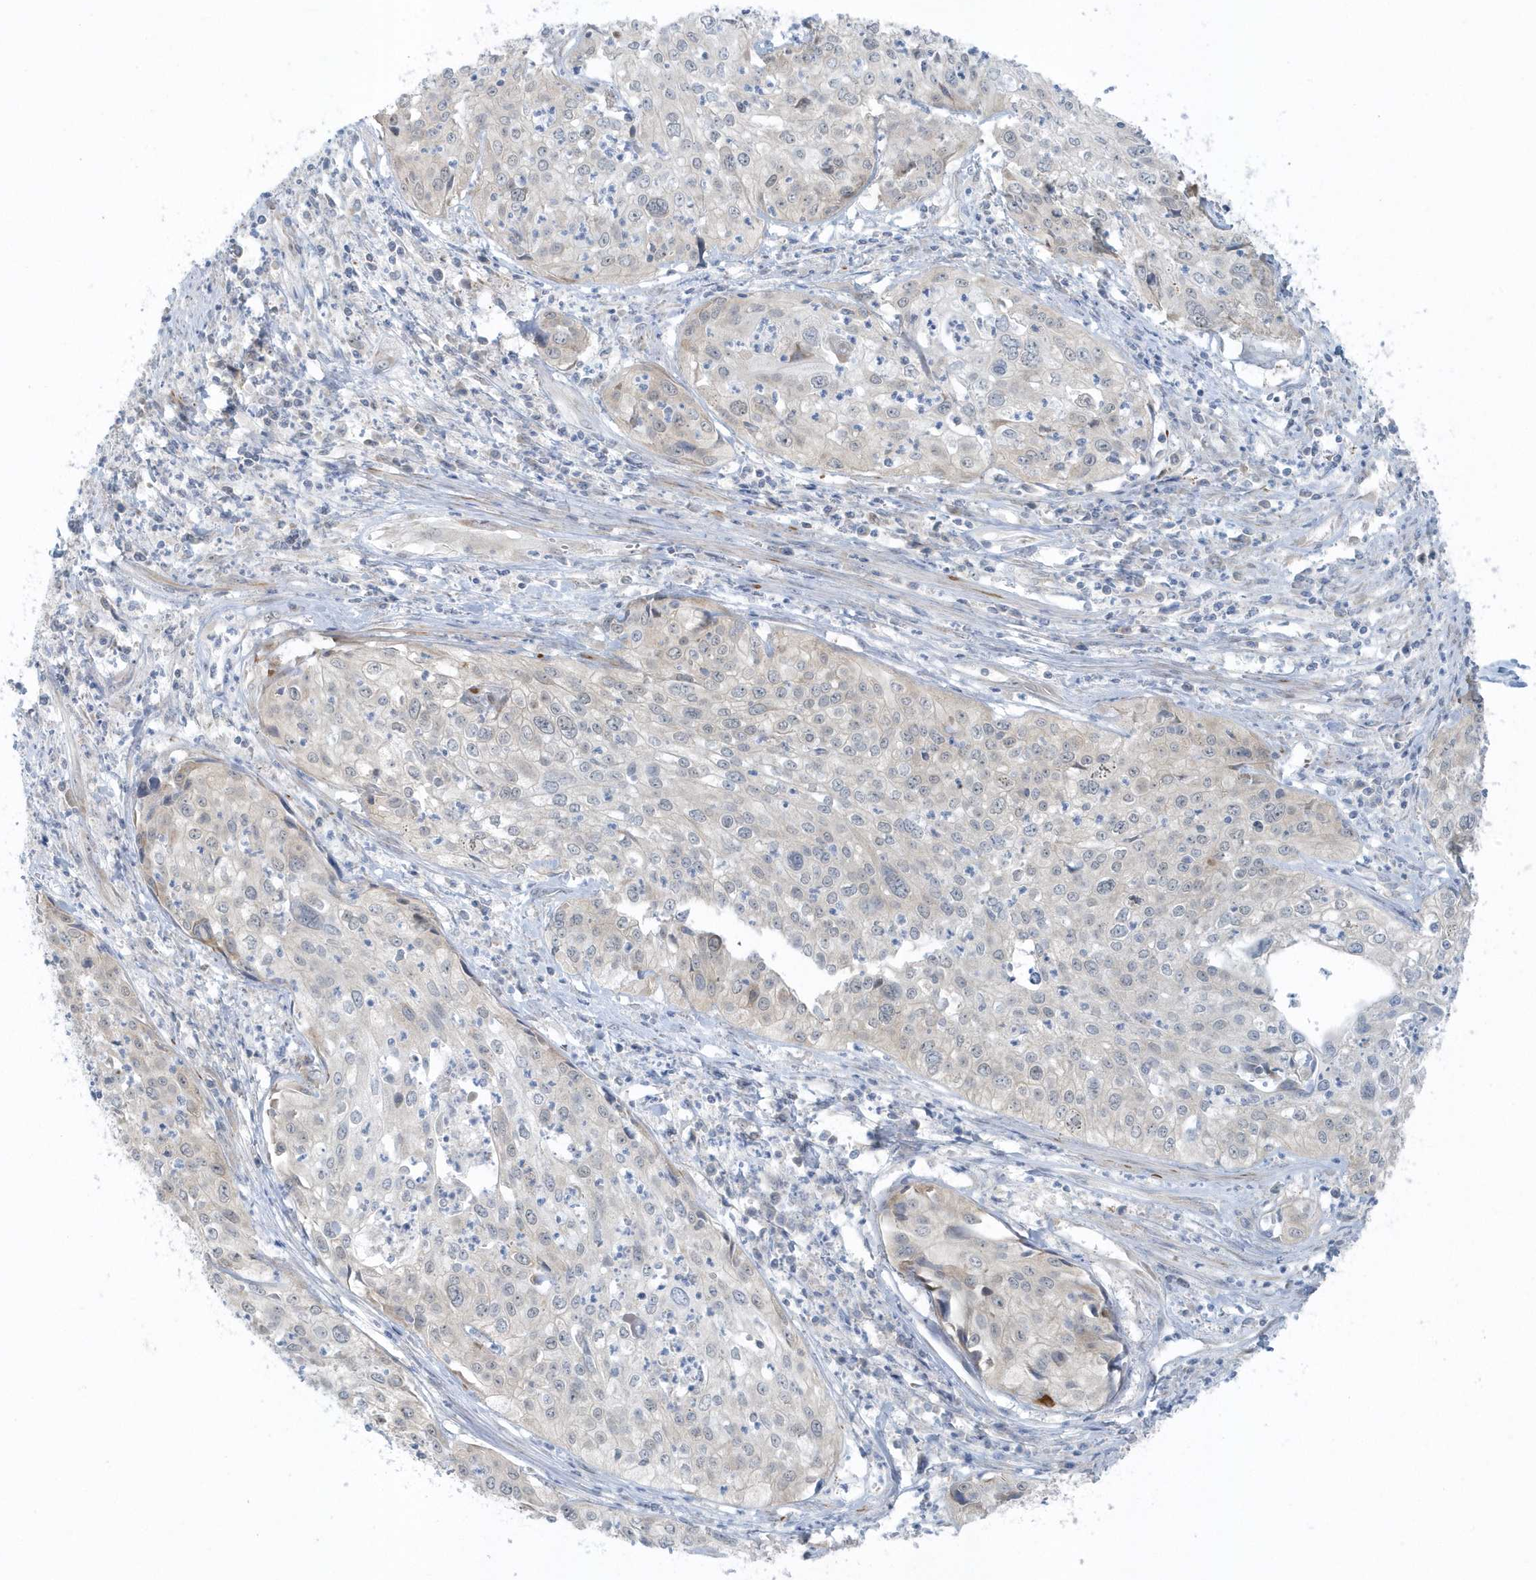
{"staining": {"intensity": "negative", "quantity": "none", "location": "none"}, "tissue": "cervical cancer", "cell_type": "Tumor cells", "image_type": "cancer", "snomed": [{"axis": "morphology", "description": "Squamous cell carcinoma, NOS"}, {"axis": "topography", "description": "Cervix"}], "caption": "DAB immunohistochemical staining of cervical cancer (squamous cell carcinoma) displays no significant positivity in tumor cells.", "gene": "SCN3A", "patient": {"sex": "female", "age": 31}}